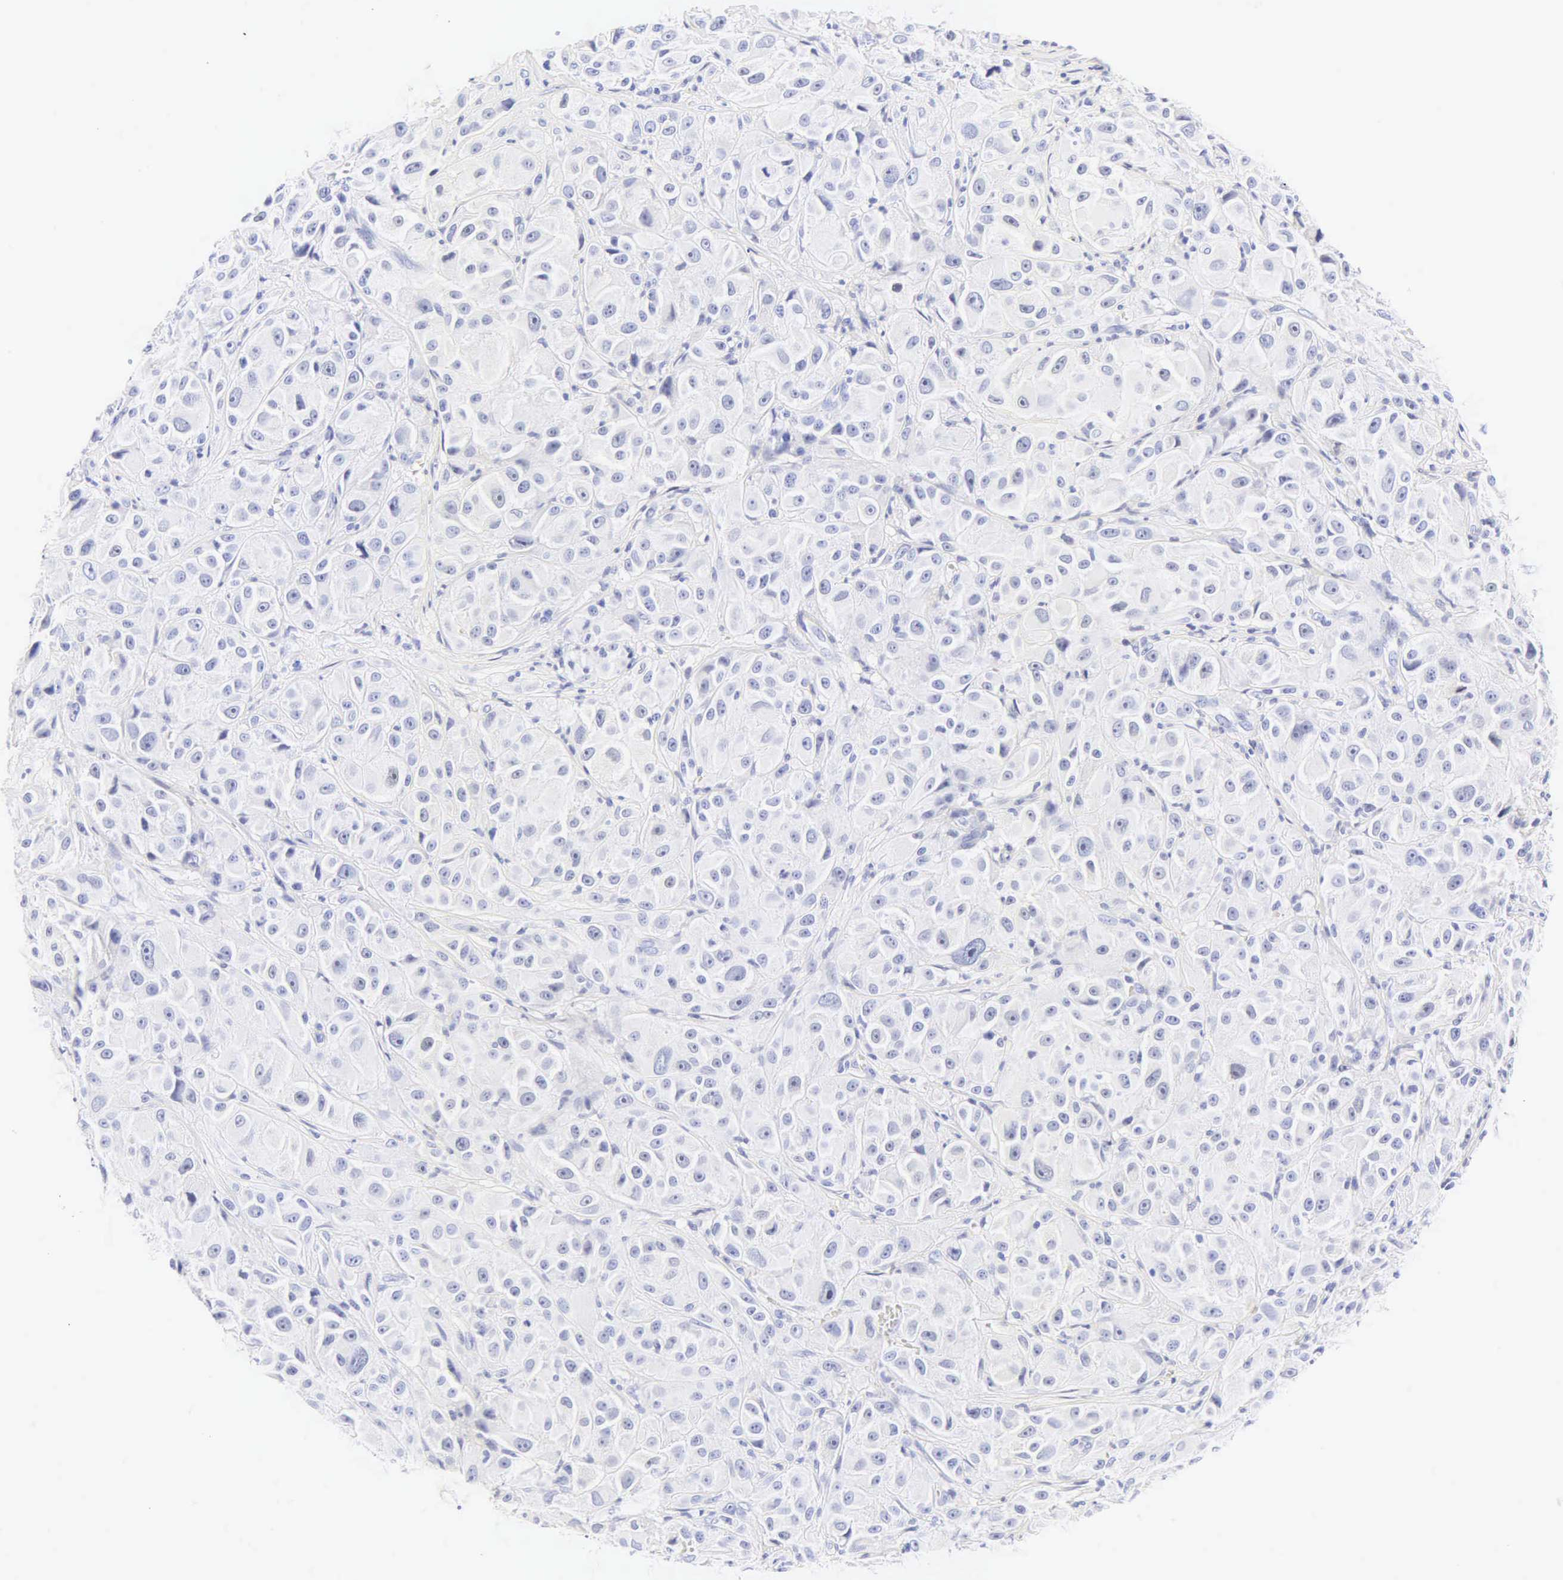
{"staining": {"intensity": "negative", "quantity": "none", "location": "none"}, "tissue": "melanoma", "cell_type": "Tumor cells", "image_type": "cancer", "snomed": [{"axis": "morphology", "description": "Malignant melanoma, NOS"}, {"axis": "topography", "description": "Skin"}], "caption": "Tumor cells show no significant protein positivity in melanoma.", "gene": "CALD1", "patient": {"sex": "male", "age": 56}}